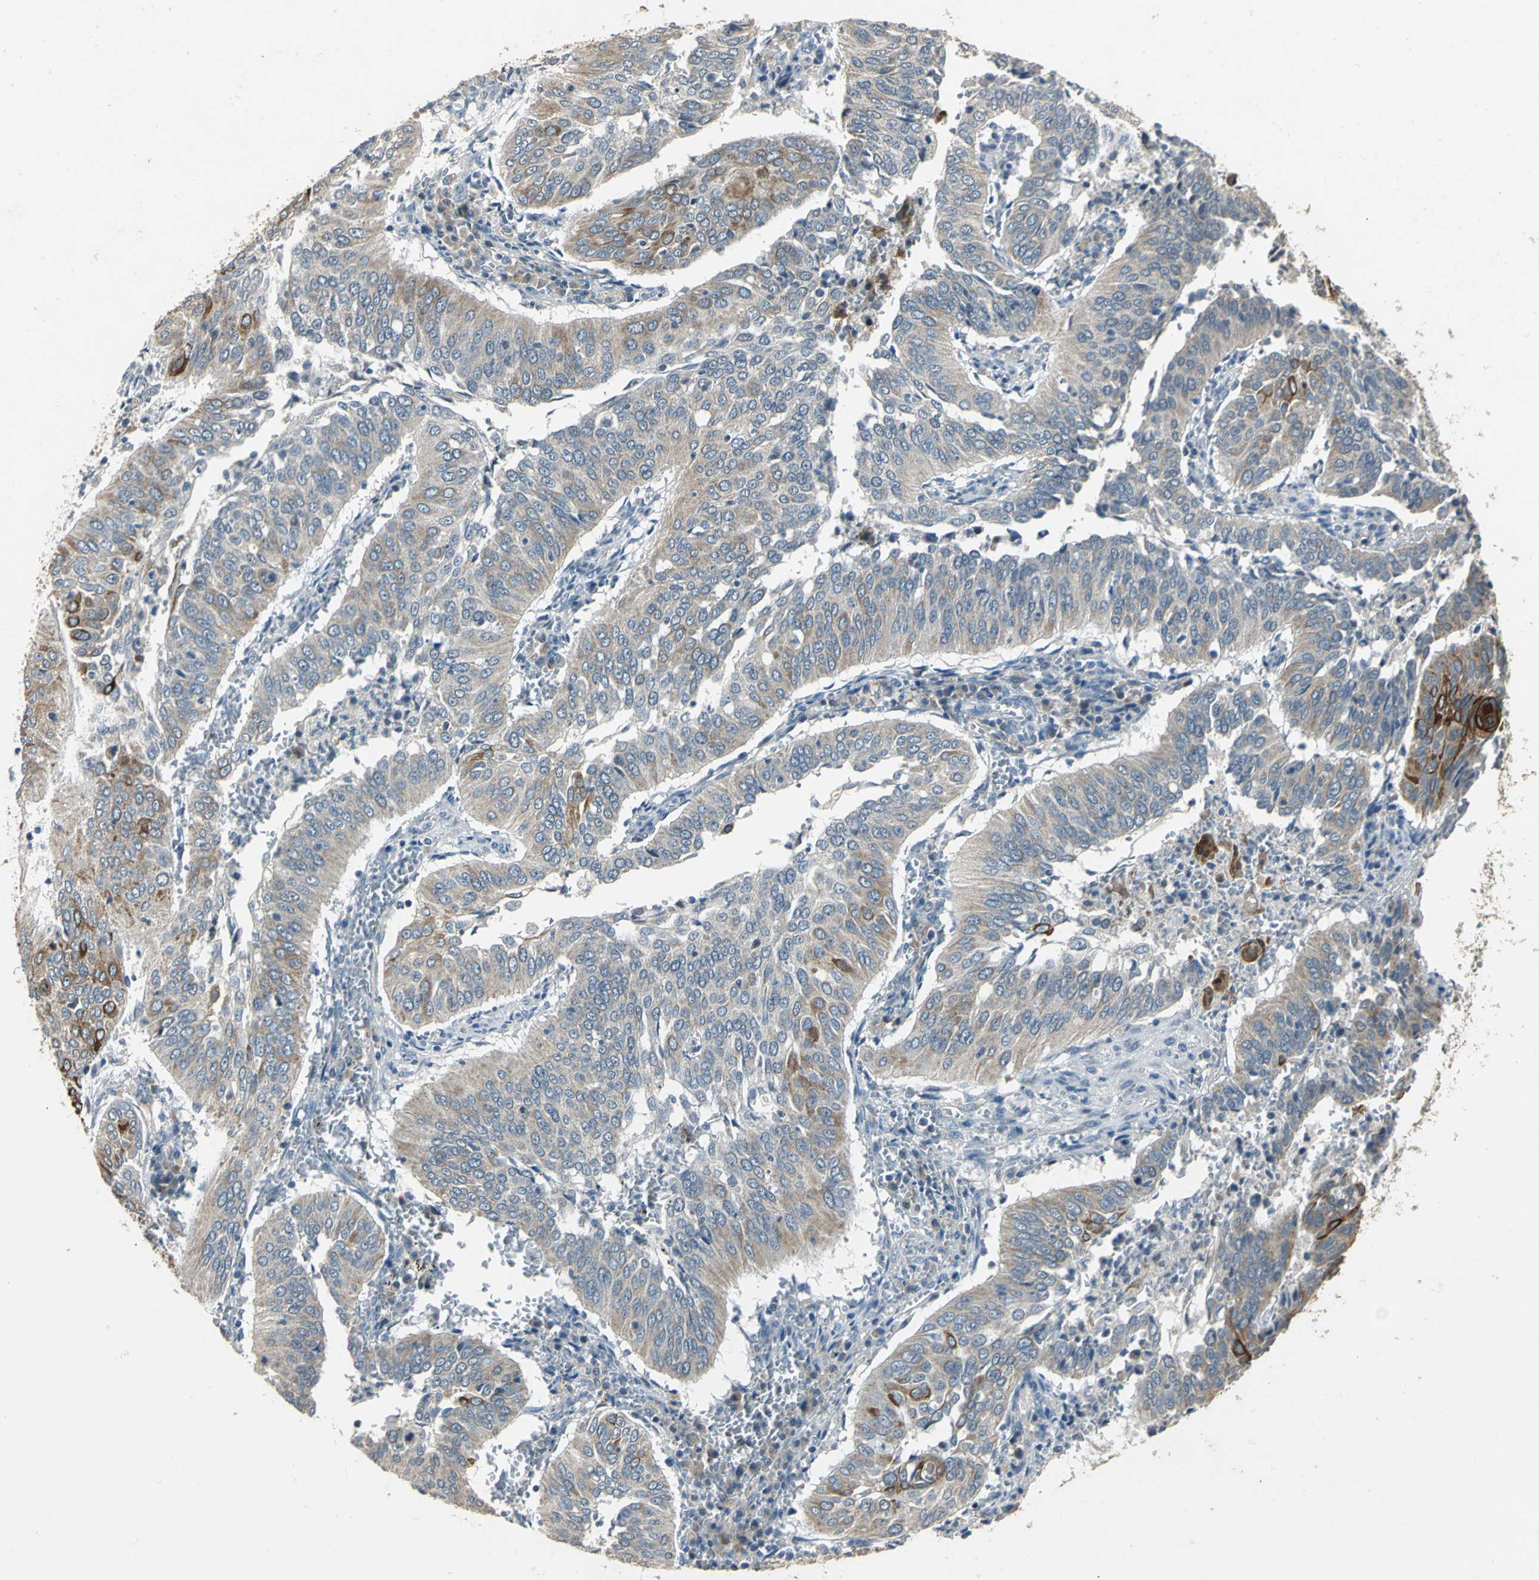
{"staining": {"intensity": "weak", "quantity": "25%-75%", "location": "cytoplasmic/membranous"}, "tissue": "cervical cancer", "cell_type": "Tumor cells", "image_type": "cancer", "snomed": [{"axis": "morphology", "description": "Squamous cell carcinoma, NOS"}, {"axis": "topography", "description": "Cervix"}], "caption": "Immunohistochemistry (DAB) staining of human cervical cancer displays weak cytoplasmic/membranous protein positivity in about 25%-75% of tumor cells.", "gene": "JADE3", "patient": {"sex": "female", "age": 39}}